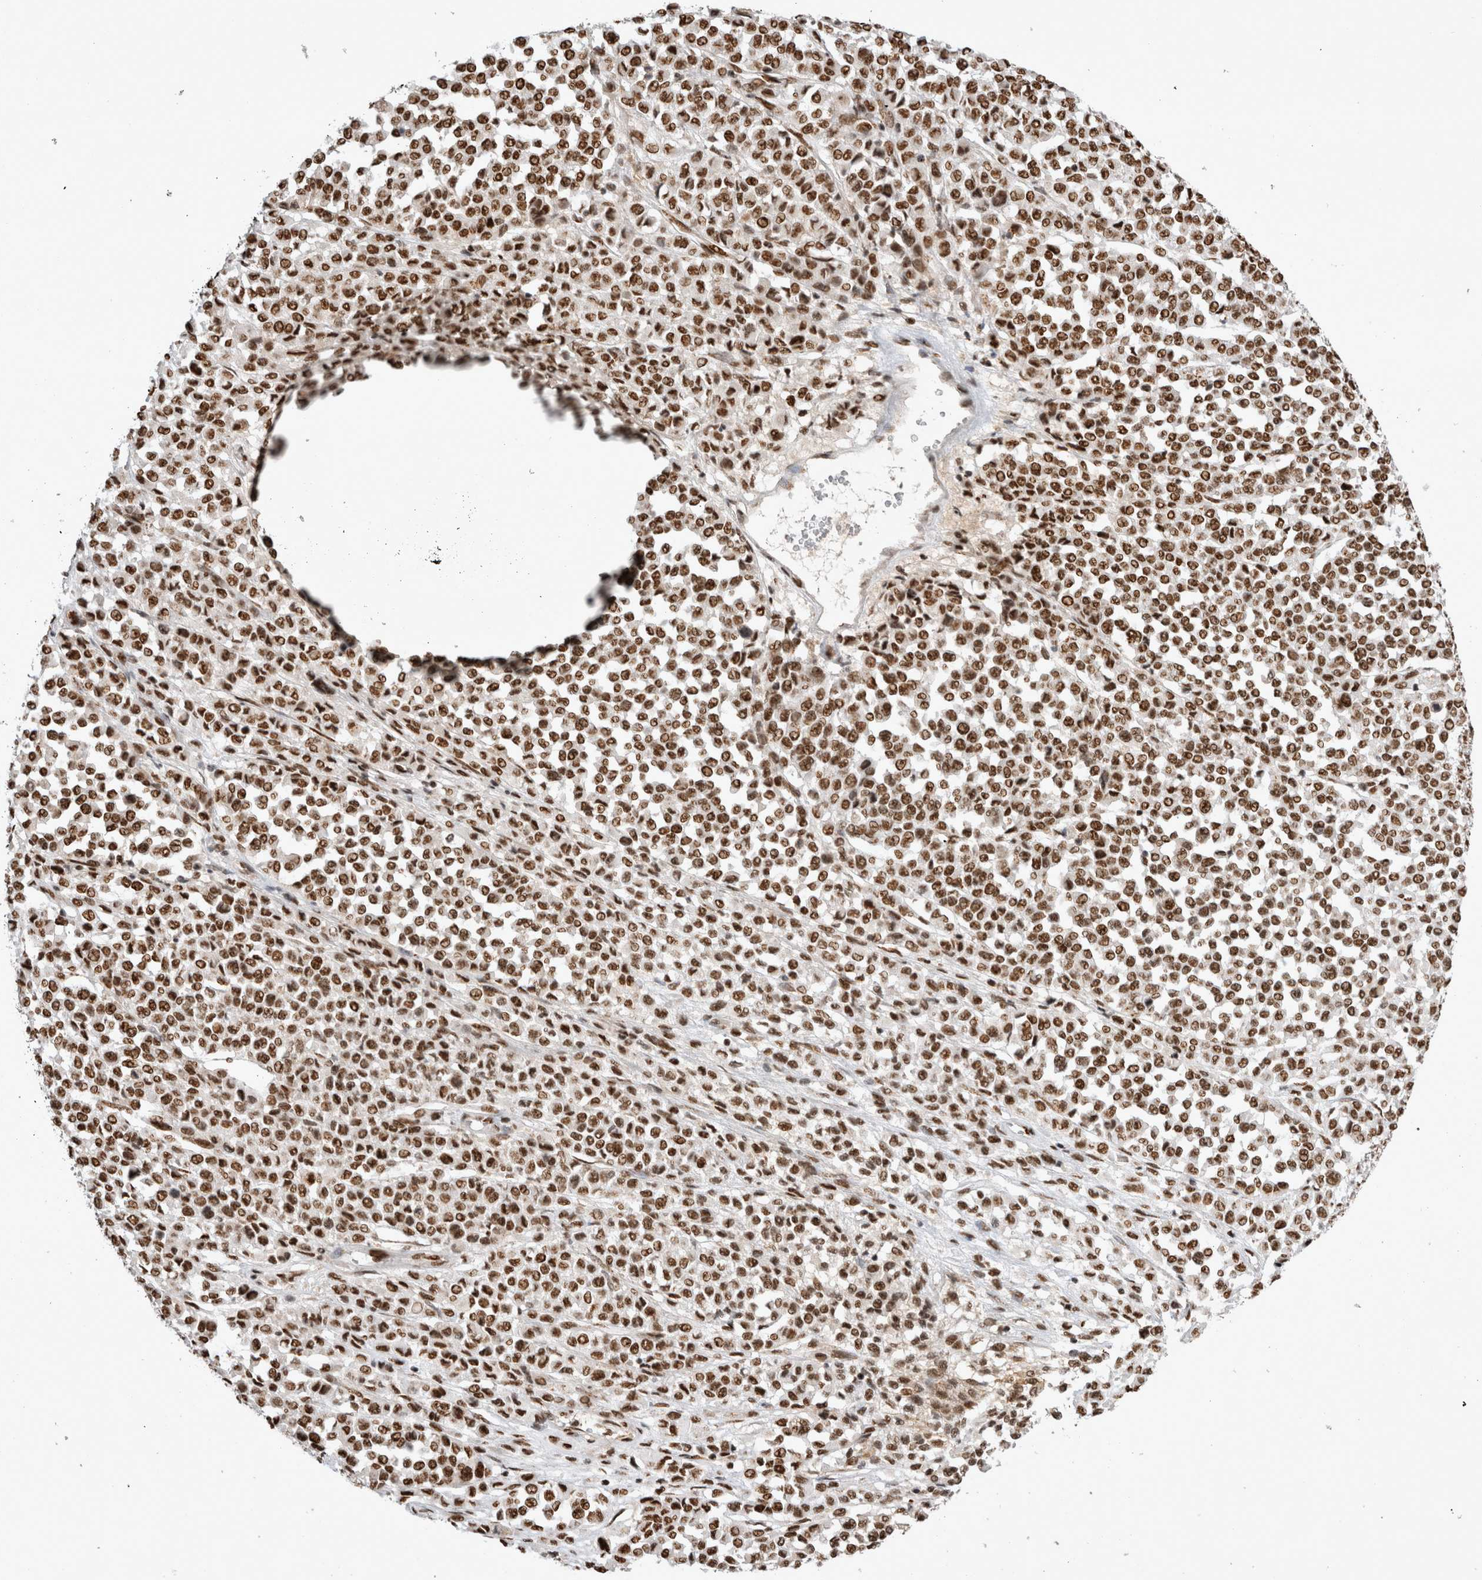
{"staining": {"intensity": "moderate", "quantity": ">75%", "location": "nuclear"}, "tissue": "melanoma", "cell_type": "Tumor cells", "image_type": "cancer", "snomed": [{"axis": "morphology", "description": "Malignant melanoma, Metastatic site"}, {"axis": "topography", "description": "Pancreas"}], "caption": "A histopathology image of human malignant melanoma (metastatic site) stained for a protein demonstrates moderate nuclear brown staining in tumor cells.", "gene": "EYA2", "patient": {"sex": "female", "age": 30}}